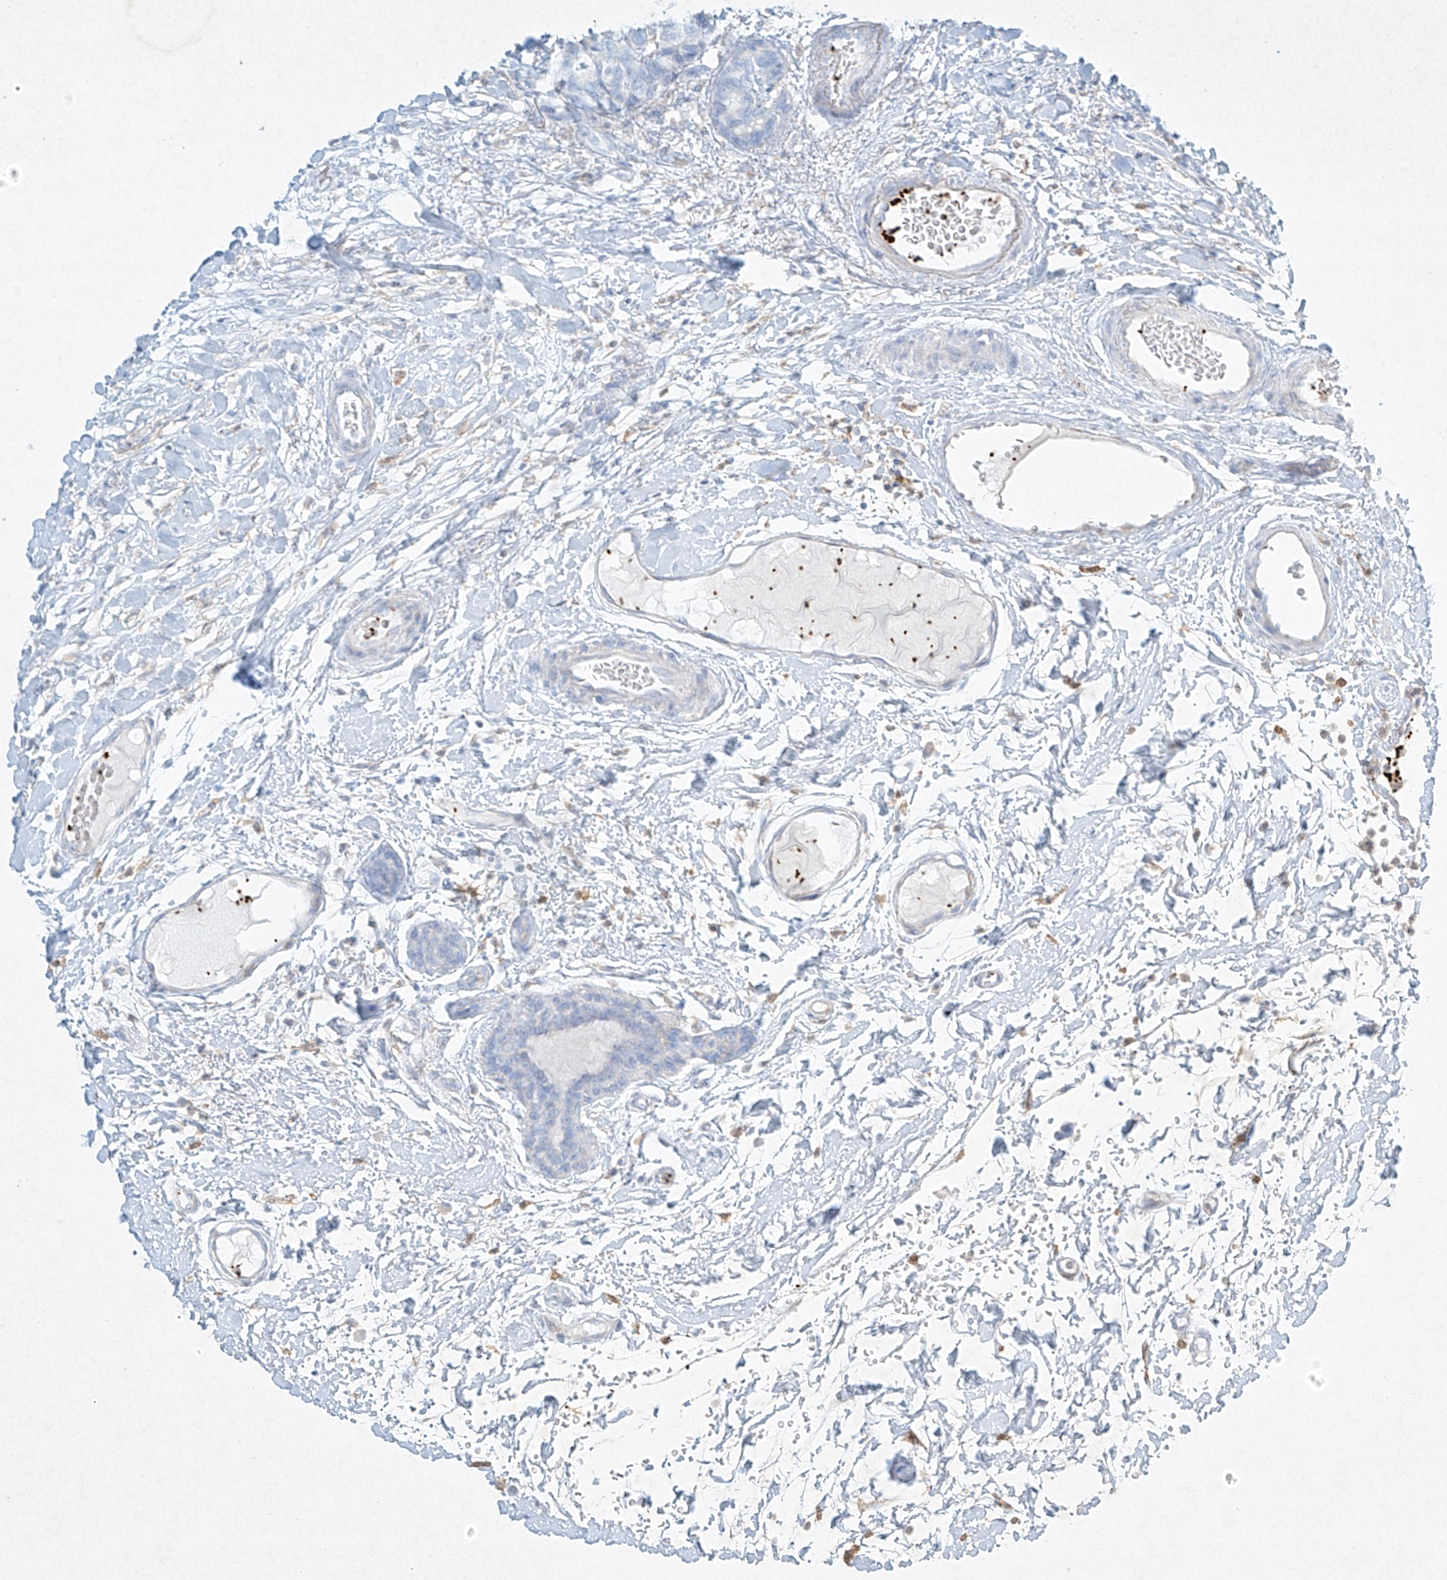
{"staining": {"intensity": "negative", "quantity": "none", "location": "none"}, "tissue": "breast cancer", "cell_type": "Tumor cells", "image_type": "cancer", "snomed": [{"axis": "morphology", "description": "Duct carcinoma"}, {"axis": "topography", "description": "Breast"}], "caption": "Breast cancer stained for a protein using IHC displays no staining tumor cells.", "gene": "PLEK", "patient": {"sex": "female", "age": 87}}